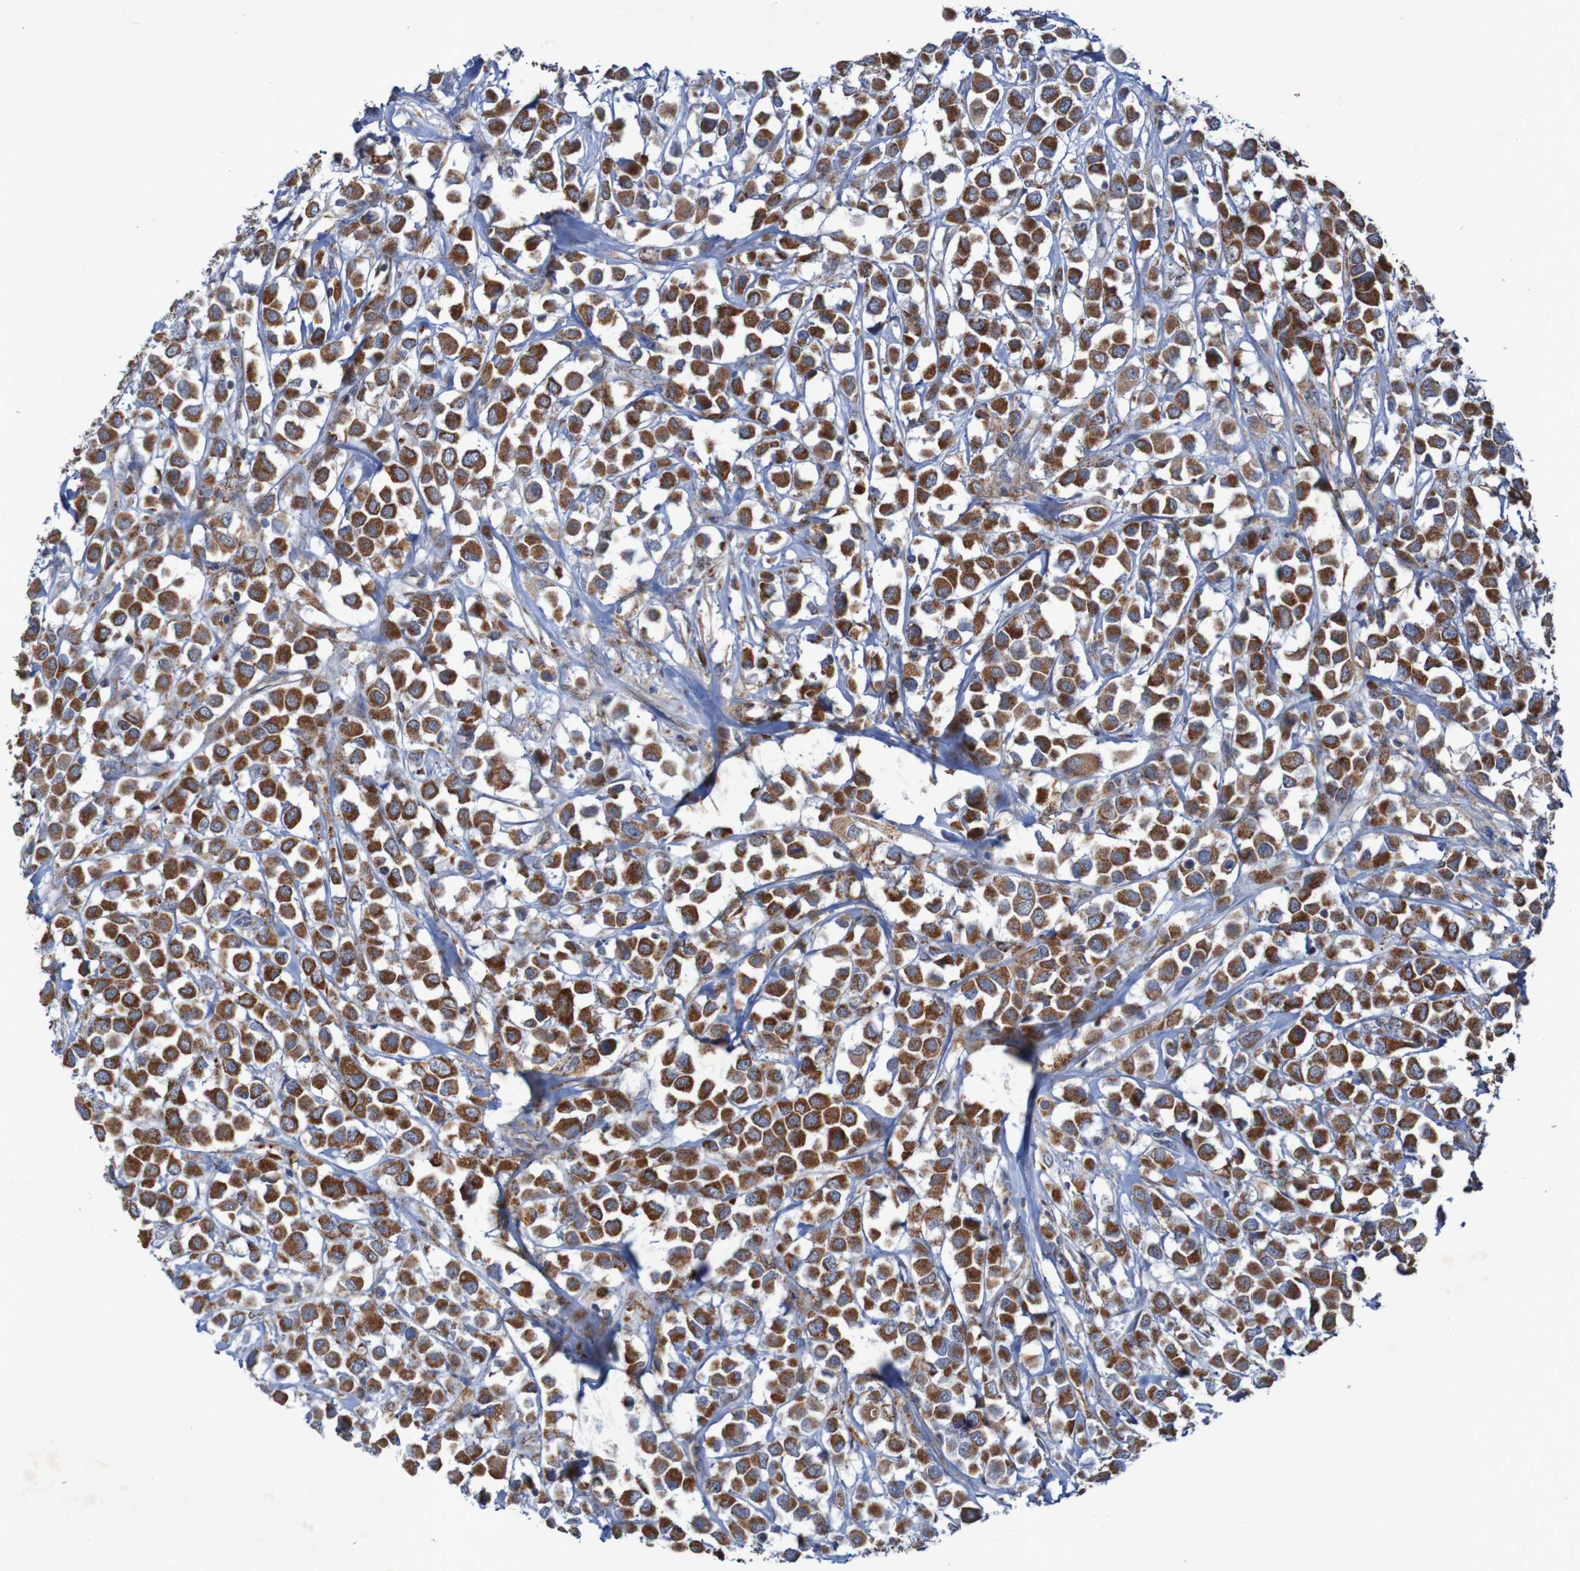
{"staining": {"intensity": "moderate", "quantity": ">75%", "location": "cytoplasmic/membranous"}, "tissue": "breast cancer", "cell_type": "Tumor cells", "image_type": "cancer", "snomed": [{"axis": "morphology", "description": "Duct carcinoma"}, {"axis": "topography", "description": "Breast"}], "caption": "IHC staining of breast infiltrating ductal carcinoma, which displays medium levels of moderate cytoplasmic/membranous staining in about >75% of tumor cells indicating moderate cytoplasmic/membranous protein positivity. The staining was performed using DAB (brown) for protein detection and nuclei were counterstained in hematoxylin (blue).", "gene": "CCDC51", "patient": {"sex": "female", "age": 61}}